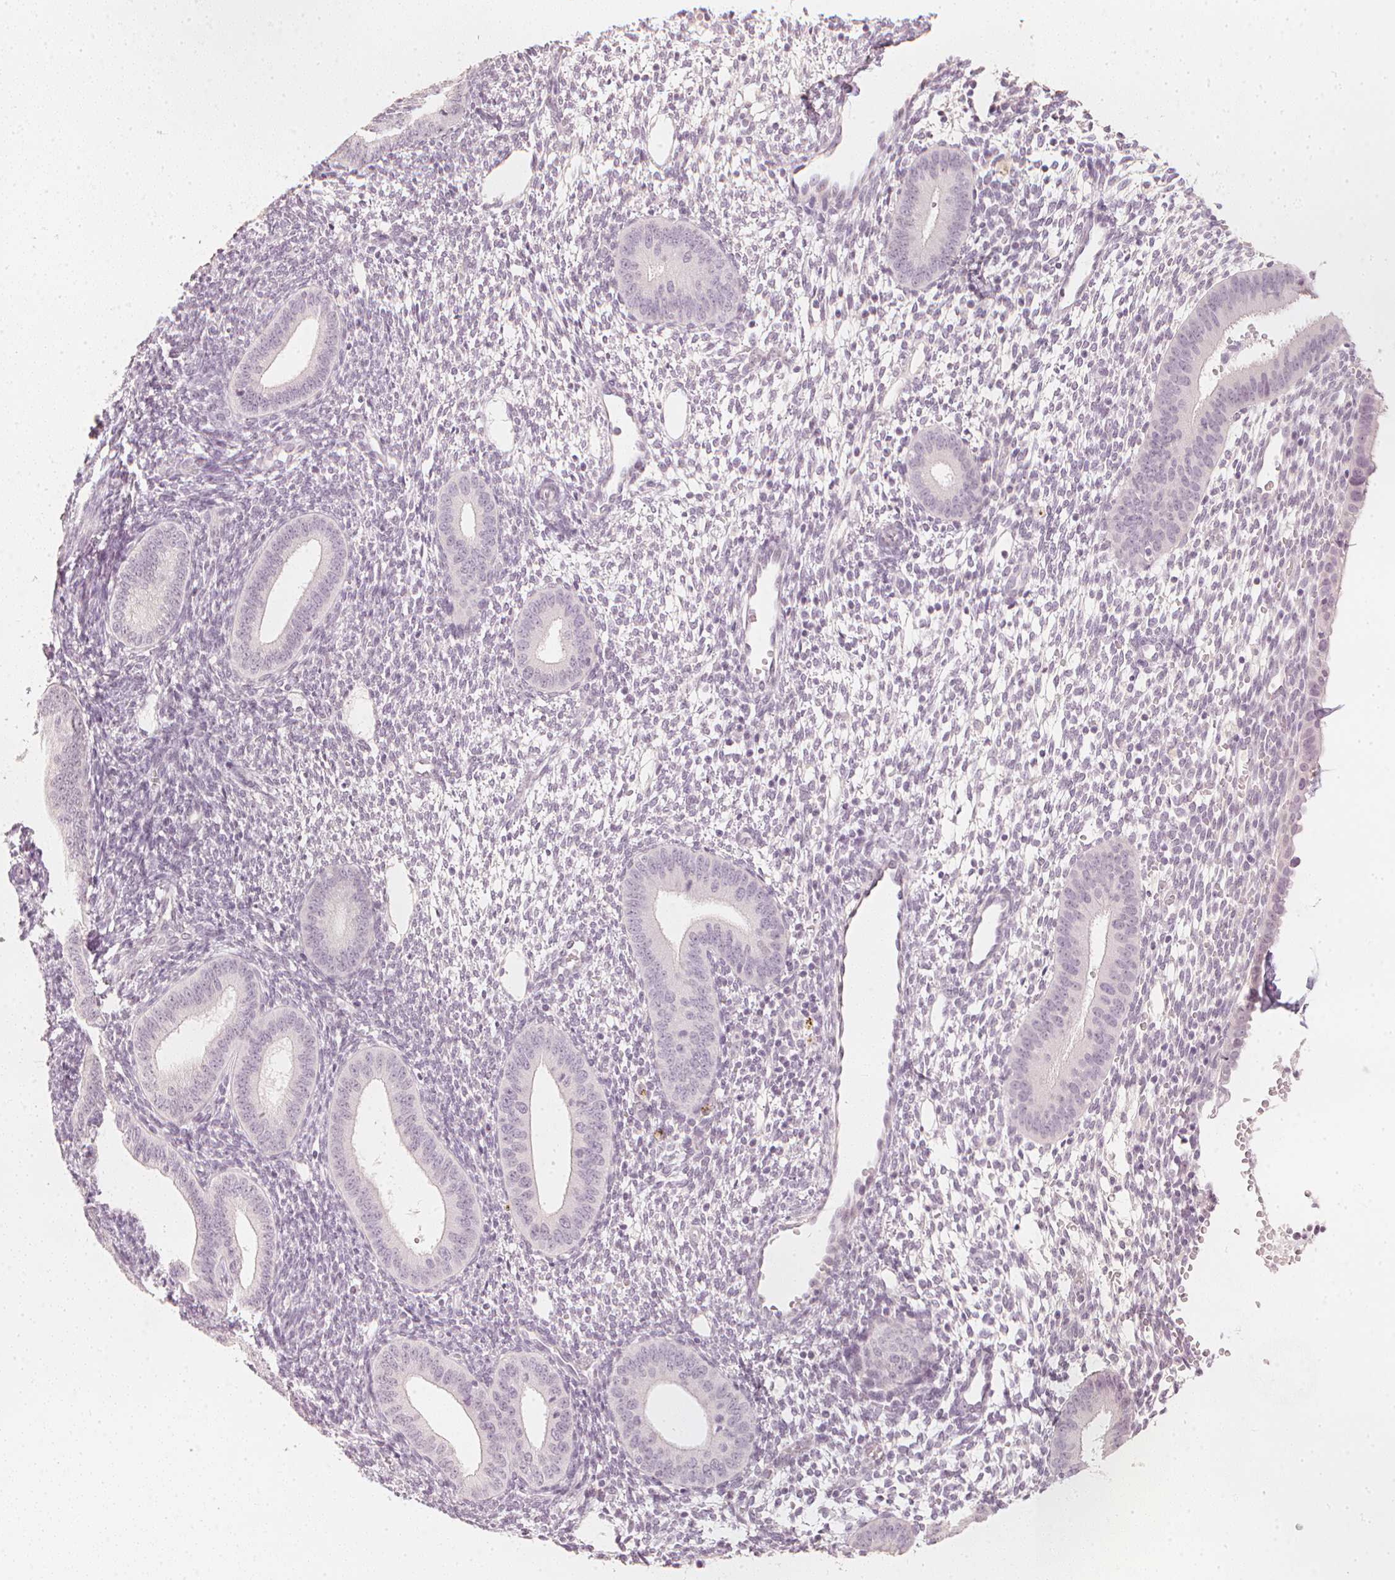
{"staining": {"intensity": "negative", "quantity": "none", "location": "none"}, "tissue": "endometrium", "cell_type": "Cells in endometrial stroma", "image_type": "normal", "snomed": [{"axis": "morphology", "description": "Normal tissue, NOS"}, {"axis": "topography", "description": "Endometrium"}], "caption": "Cells in endometrial stroma are negative for protein expression in benign human endometrium. Brightfield microscopy of immunohistochemistry (IHC) stained with DAB (brown) and hematoxylin (blue), captured at high magnification.", "gene": "CALB1", "patient": {"sex": "female", "age": 40}}